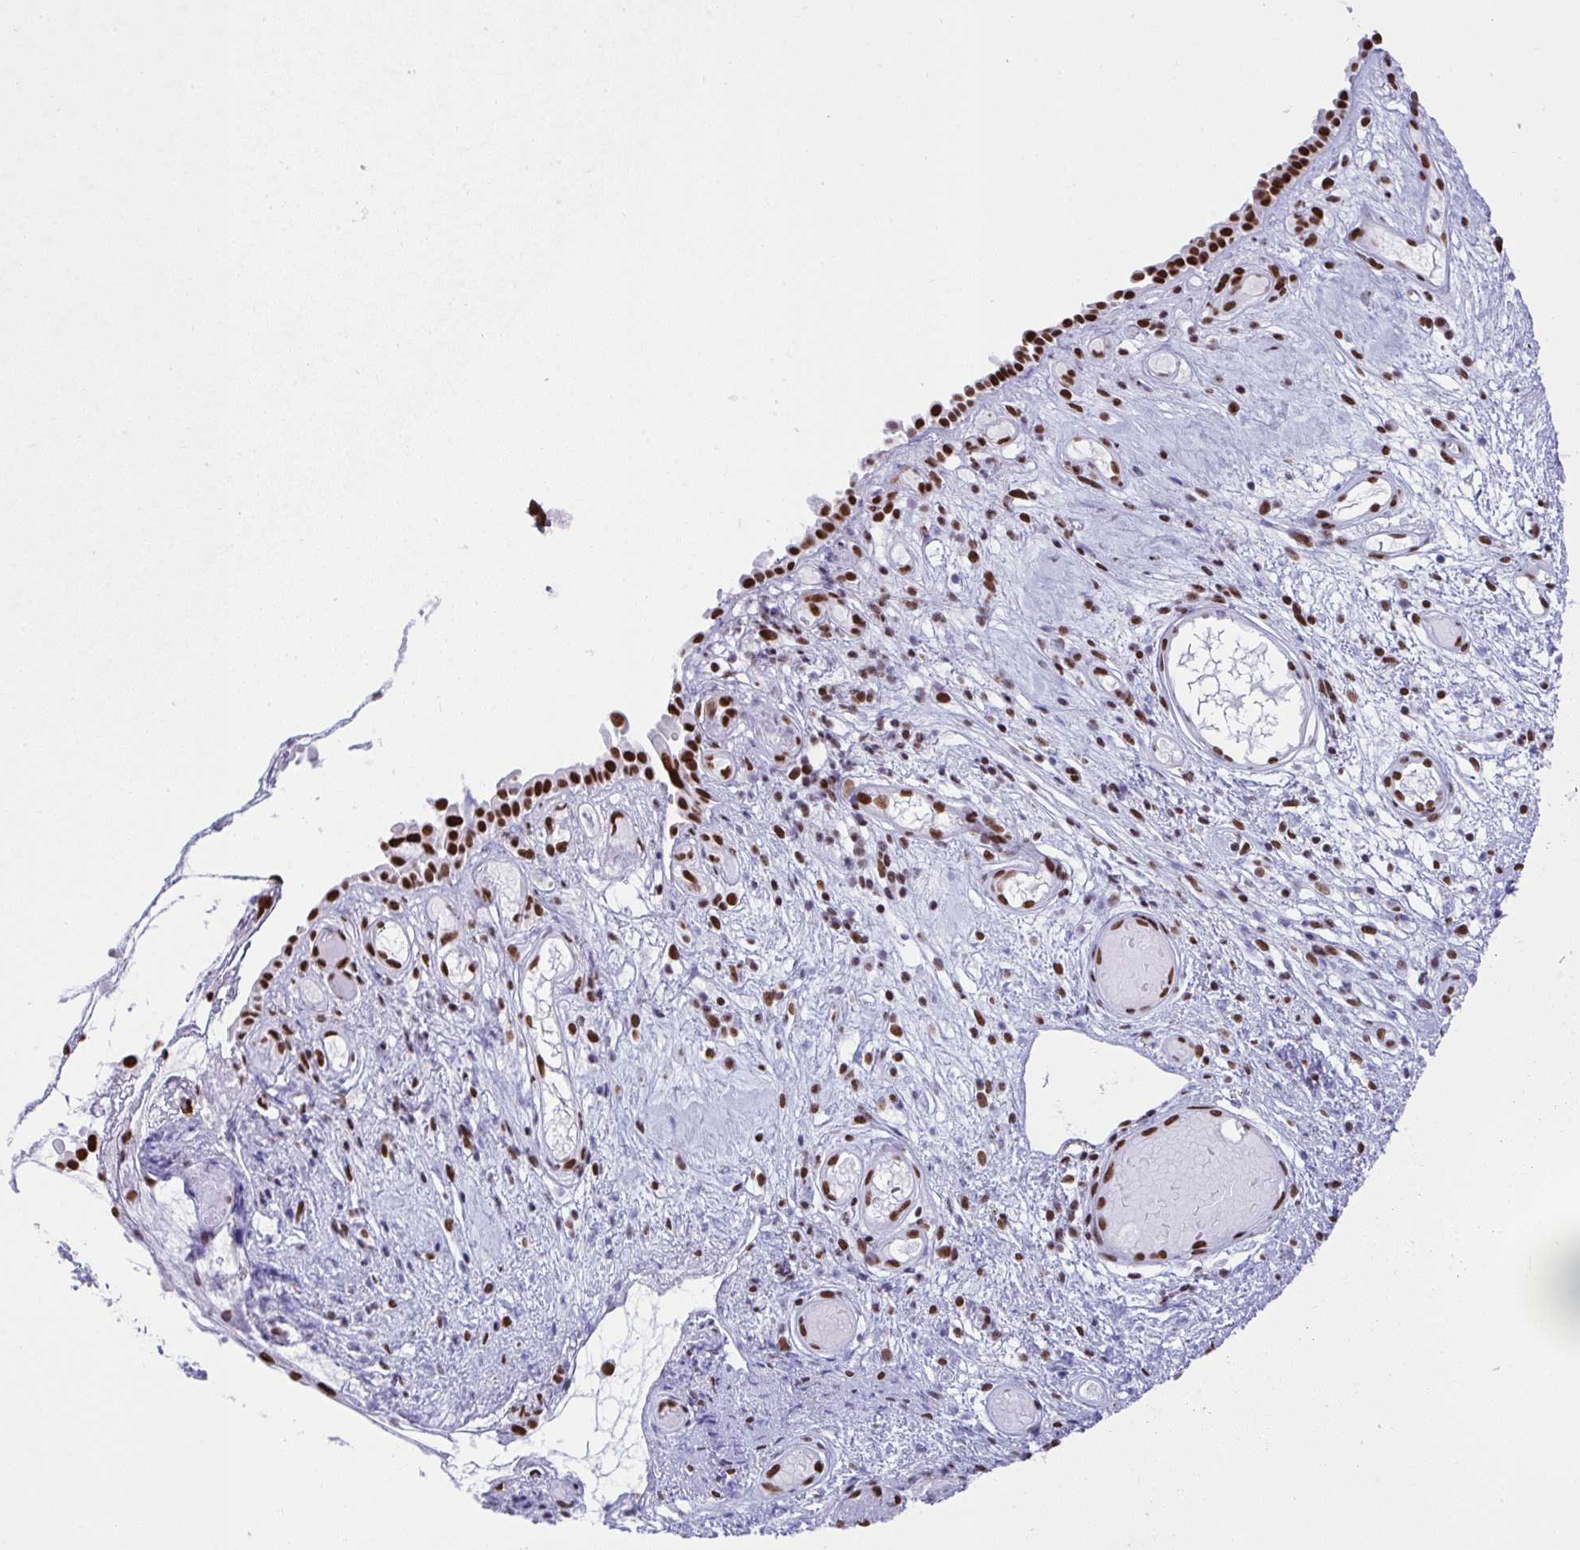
{"staining": {"intensity": "strong", "quantity": ">75%", "location": "nuclear"}, "tissue": "nasopharynx", "cell_type": "Respiratory epithelial cells", "image_type": "normal", "snomed": [{"axis": "morphology", "description": "Normal tissue, NOS"}, {"axis": "morphology", "description": "Inflammation, NOS"}, {"axis": "topography", "description": "Nasopharynx"}], "caption": "IHC histopathology image of unremarkable human nasopharynx stained for a protein (brown), which demonstrates high levels of strong nuclear expression in approximately >75% of respiratory epithelial cells.", "gene": "DDX52", "patient": {"sex": "male", "age": 54}}